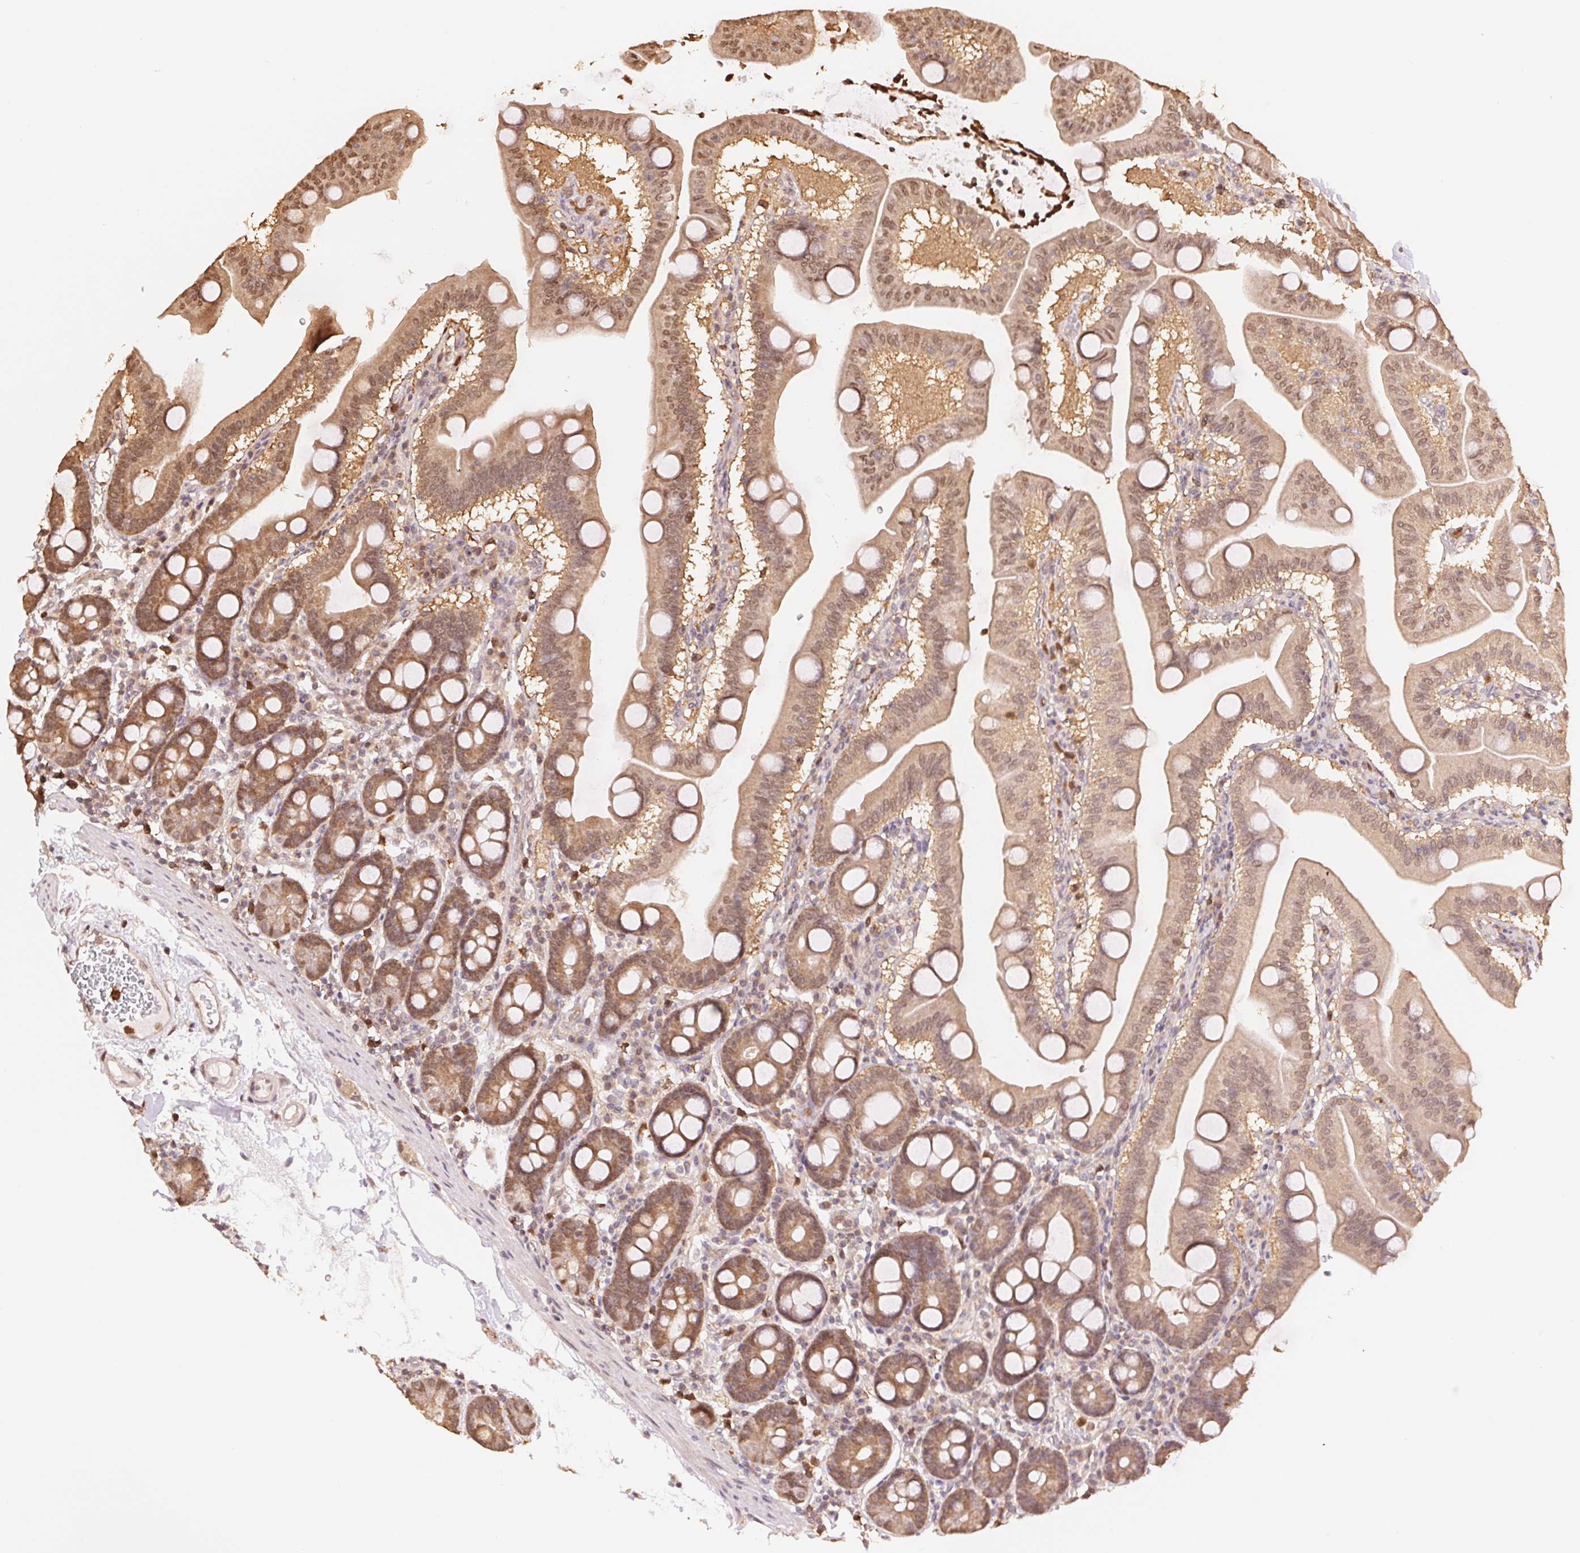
{"staining": {"intensity": "moderate", "quantity": ">75%", "location": "cytoplasmic/membranous"}, "tissue": "duodenum", "cell_type": "Glandular cells", "image_type": "normal", "snomed": [{"axis": "morphology", "description": "Normal tissue, NOS"}, {"axis": "topography", "description": "Pancreas"}, {"axis": "topography", "description": "Duodenum"}], "caption": "Immunohistochemical staining of normal duodenum demonstrates medium levels of moderate cytoplasmic/membranous expression in approximately >75% of glandular cells. The protein is stained brown, and the nuclei are stained in blue (DAB IHC with brightfield microscopy, high magnification).", "gene": "CDC123", "patient": {"sex": "male", "age": 59}}